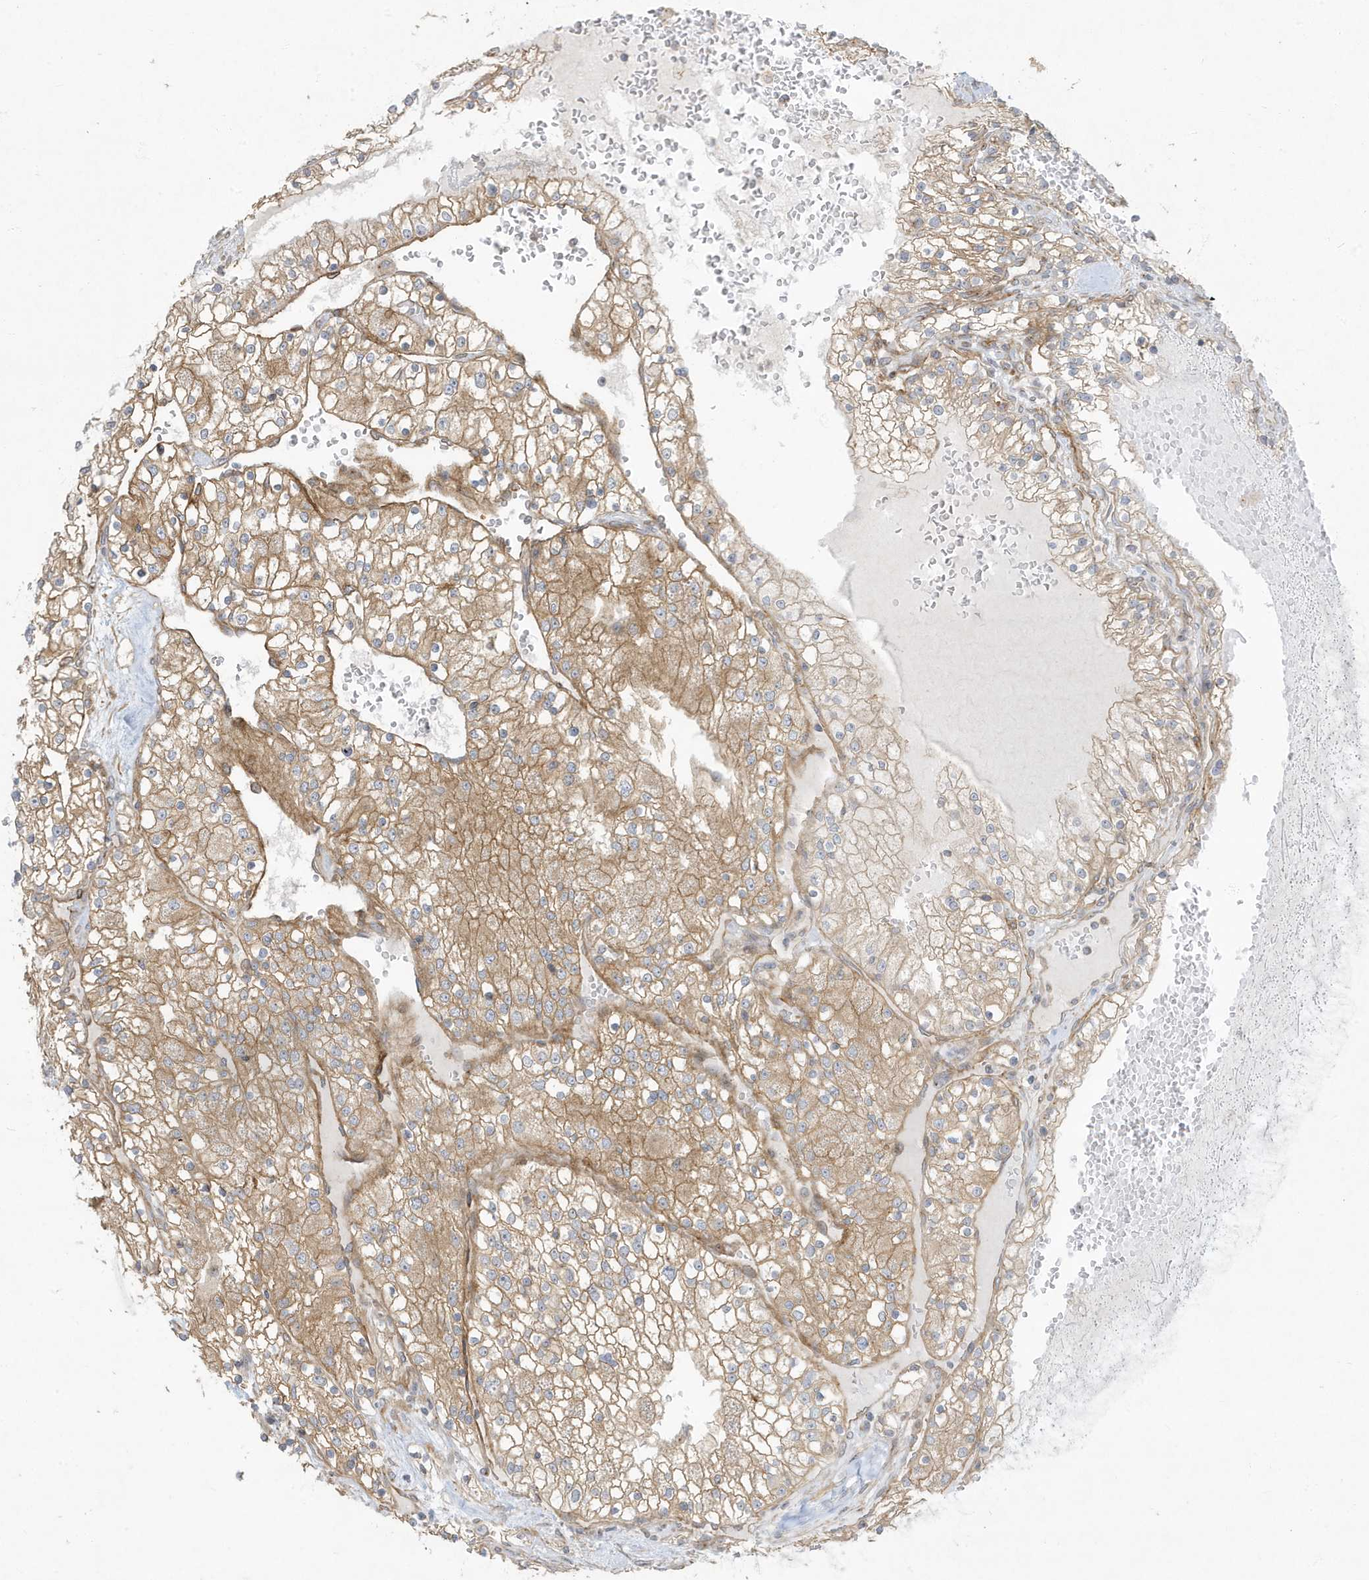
{"staining": {"intensity": "moderate", "quantity": ">75%", "location": "cytoplasmic/membranous"}, "tissue": "renal cancer", "cell_type": "Tumor cells", "image_type": "cancer", "snomed": [{"axis": "morphology", "description": "Normal tissue, NOS"}, {"axis": "morphology", "description": "Adenocarcinoma, NOS"}, {"axis": "topography", "description": "Kidney"}], "caption": "There is medium levels of moderate cytoplasmic/membranous positivity in tumor cells of renal adenocarcinoma, as demonstrated by immunohistochemical staining (brown color).", "gene": "ATP23", "patient": {"sex": "male", "age": 68}}